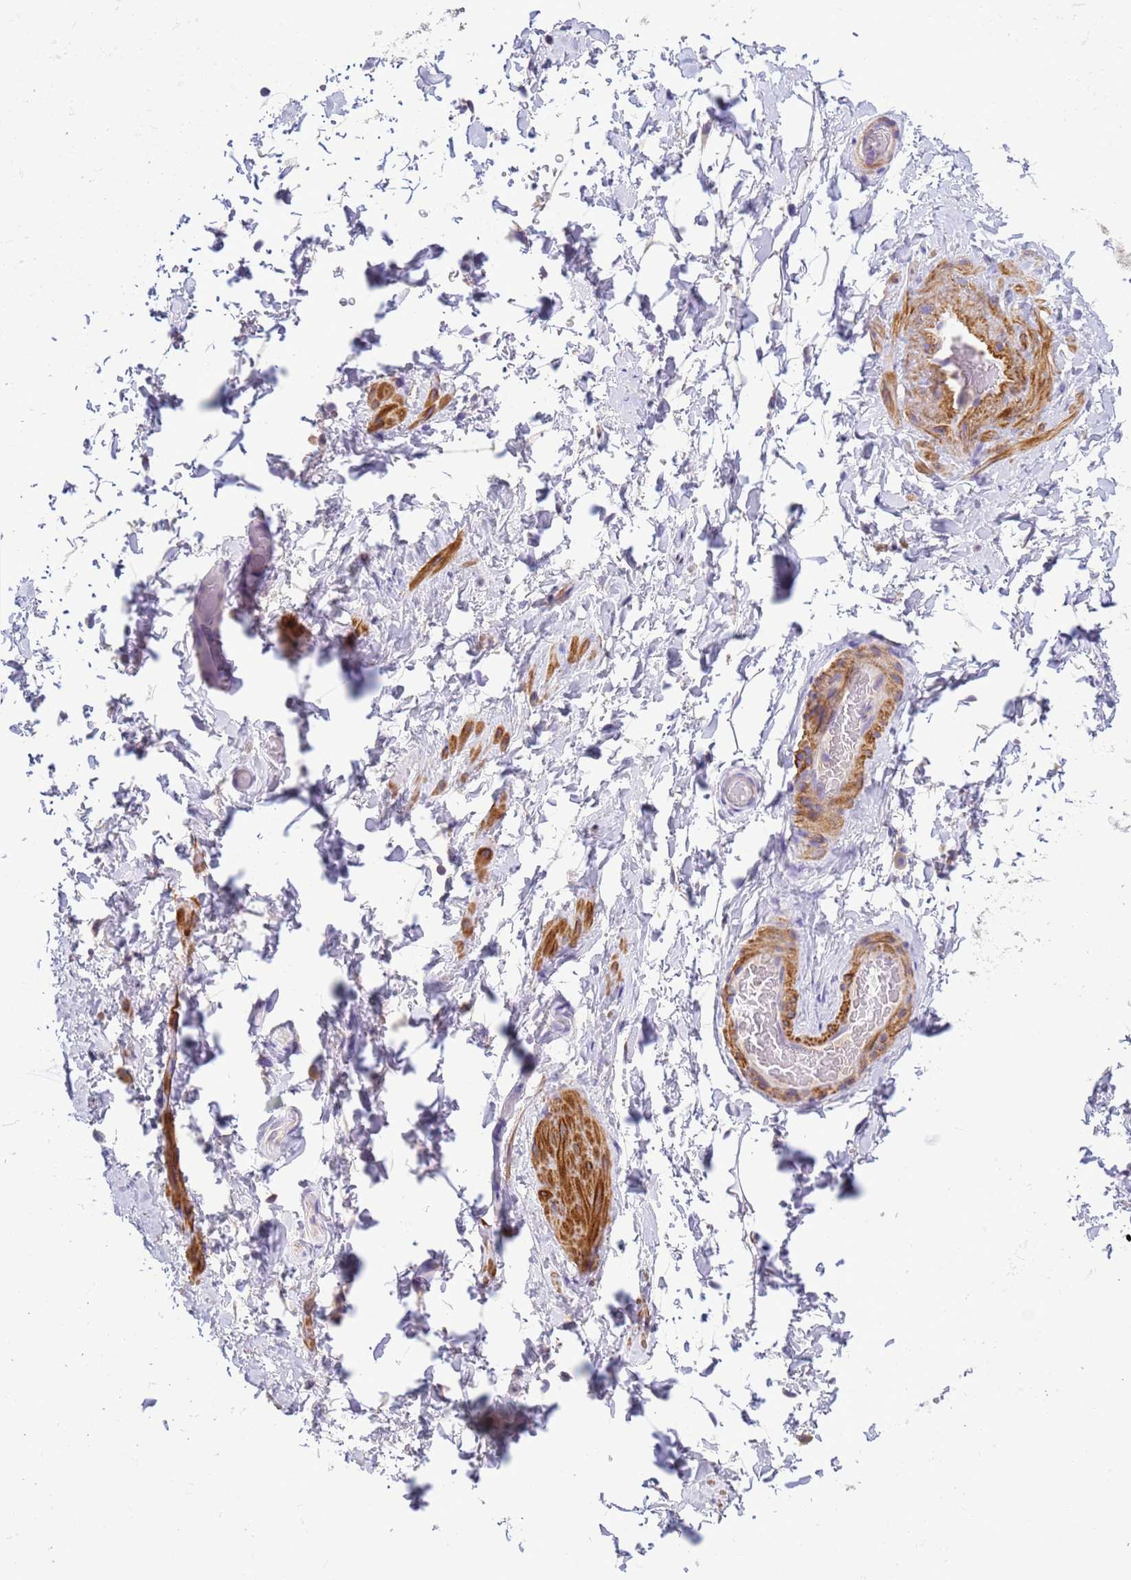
{"staining": {"intensity": "negative", "quantity": "none", "location": "none"}, "tissue": "adipose tissue", "cell_type": "Adipocytes", "image_type": "normal", "snomed": [{"axis": "morphology", "description": "Normal tissue, NOS"}, {"axis": "topography", "description": "Soft tissue"}, {"axis": "topography", "description": "Vascular tissue"}], "caption": "Adipocytes are negative for brown protein staining in normal adipose tissue. The staining was performed using DAB (3,3'-diaminobenzidine) to visualize the protein expression in brown, while the nuclei were stained in blue with hematoxylin (Magnification: 20x).", "gene": "KLHL13", "patient": {"sex": "male", "age": 41}}